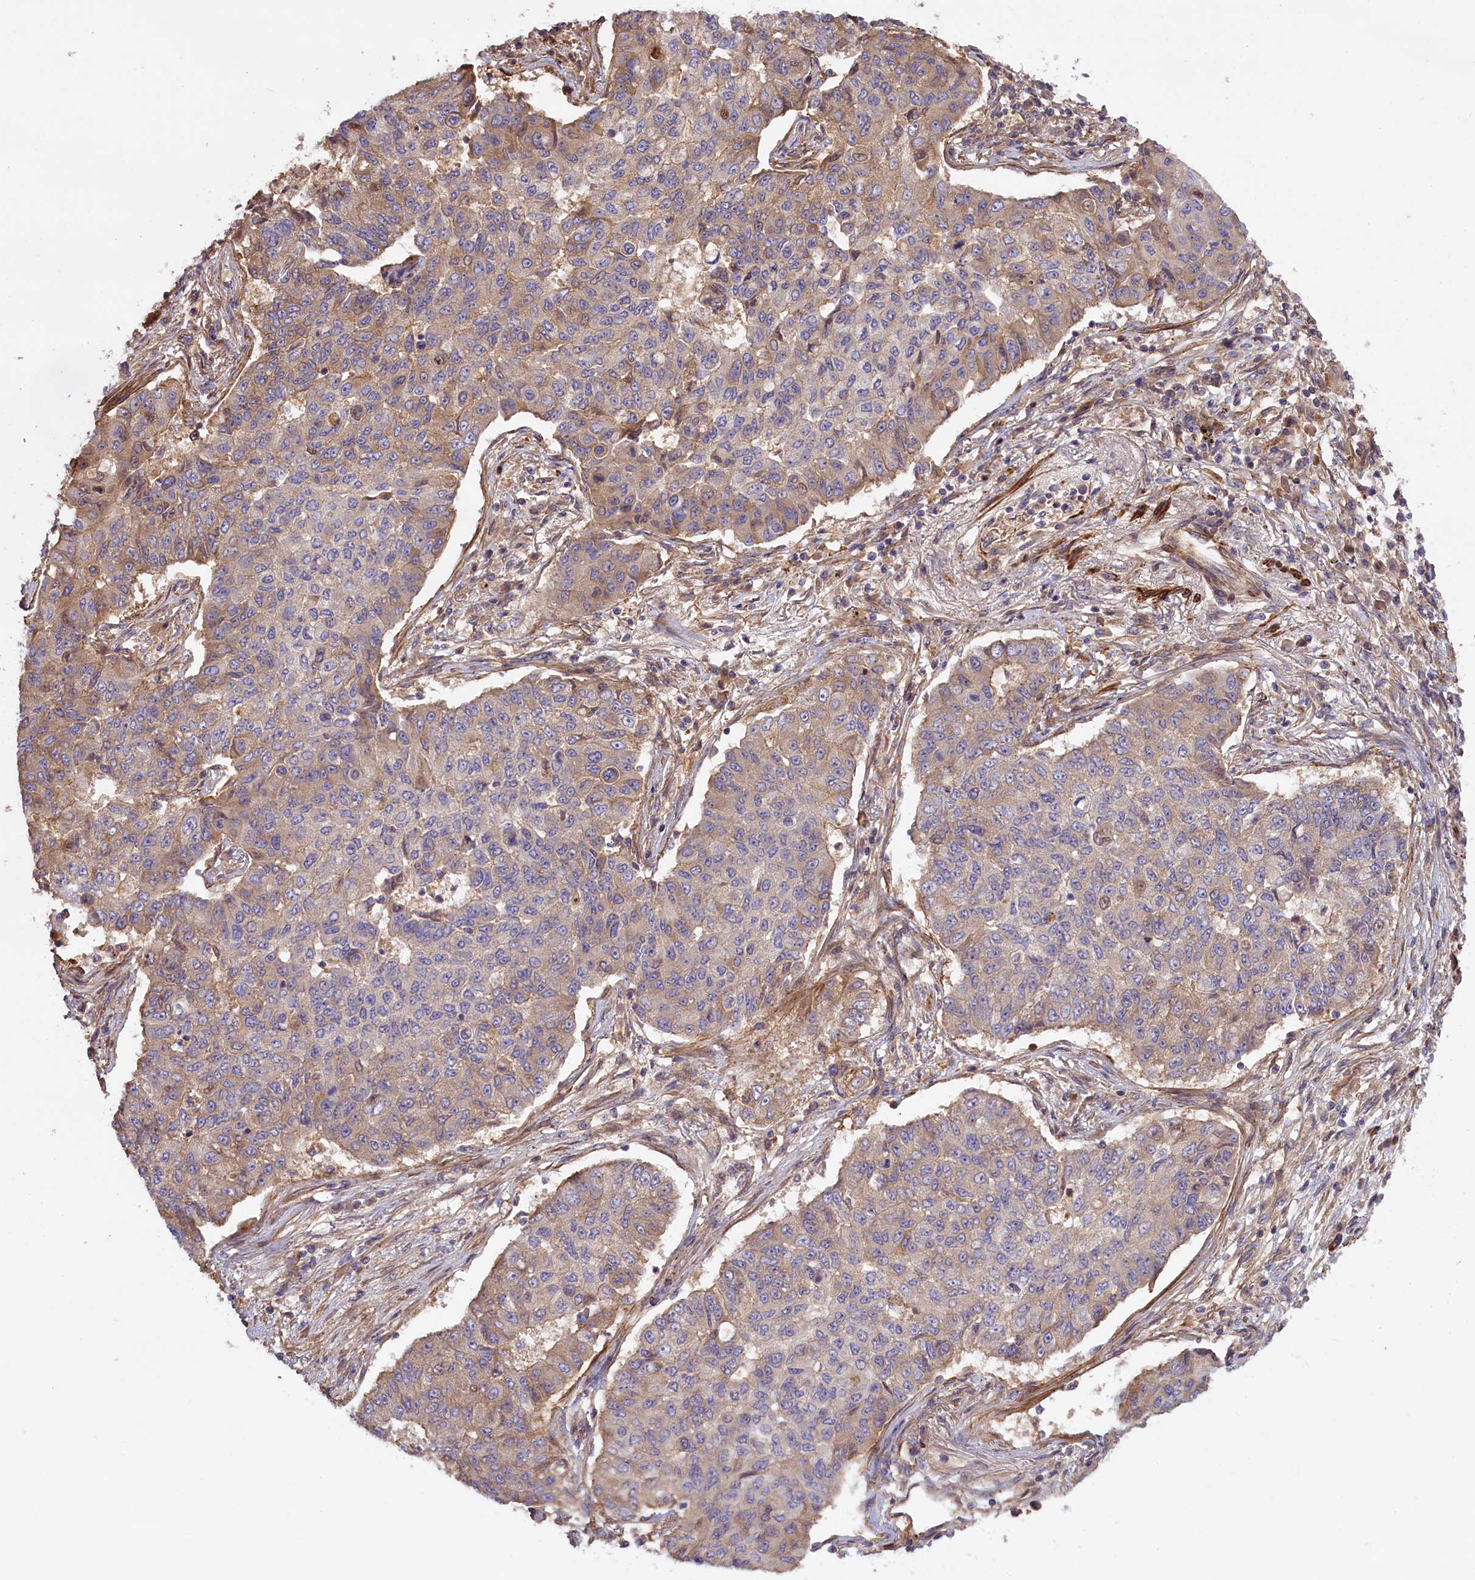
{"staining": {"intensity": "weak", "quantity": "25%-75%", "location": "cytoplasmic/membranous"}, "tissue": "lung cancer", "cell_type": "Tumor cells", "image_type": "cancer", "snomed": [{"axis": "morphology", "description": "Squamous cell carcinoma, NOS"}, {"axis": "topography", "description": "Lung"}], "caption": "Immunohistochemical staining of squamous cell carcinoma (lung) shows low levels of weak cytoplasmic/membranous protein staining in approximately 25%-75% of tumor cells.", "gene": "FUZ", "patient": {"sex": "male", "age": 74}}